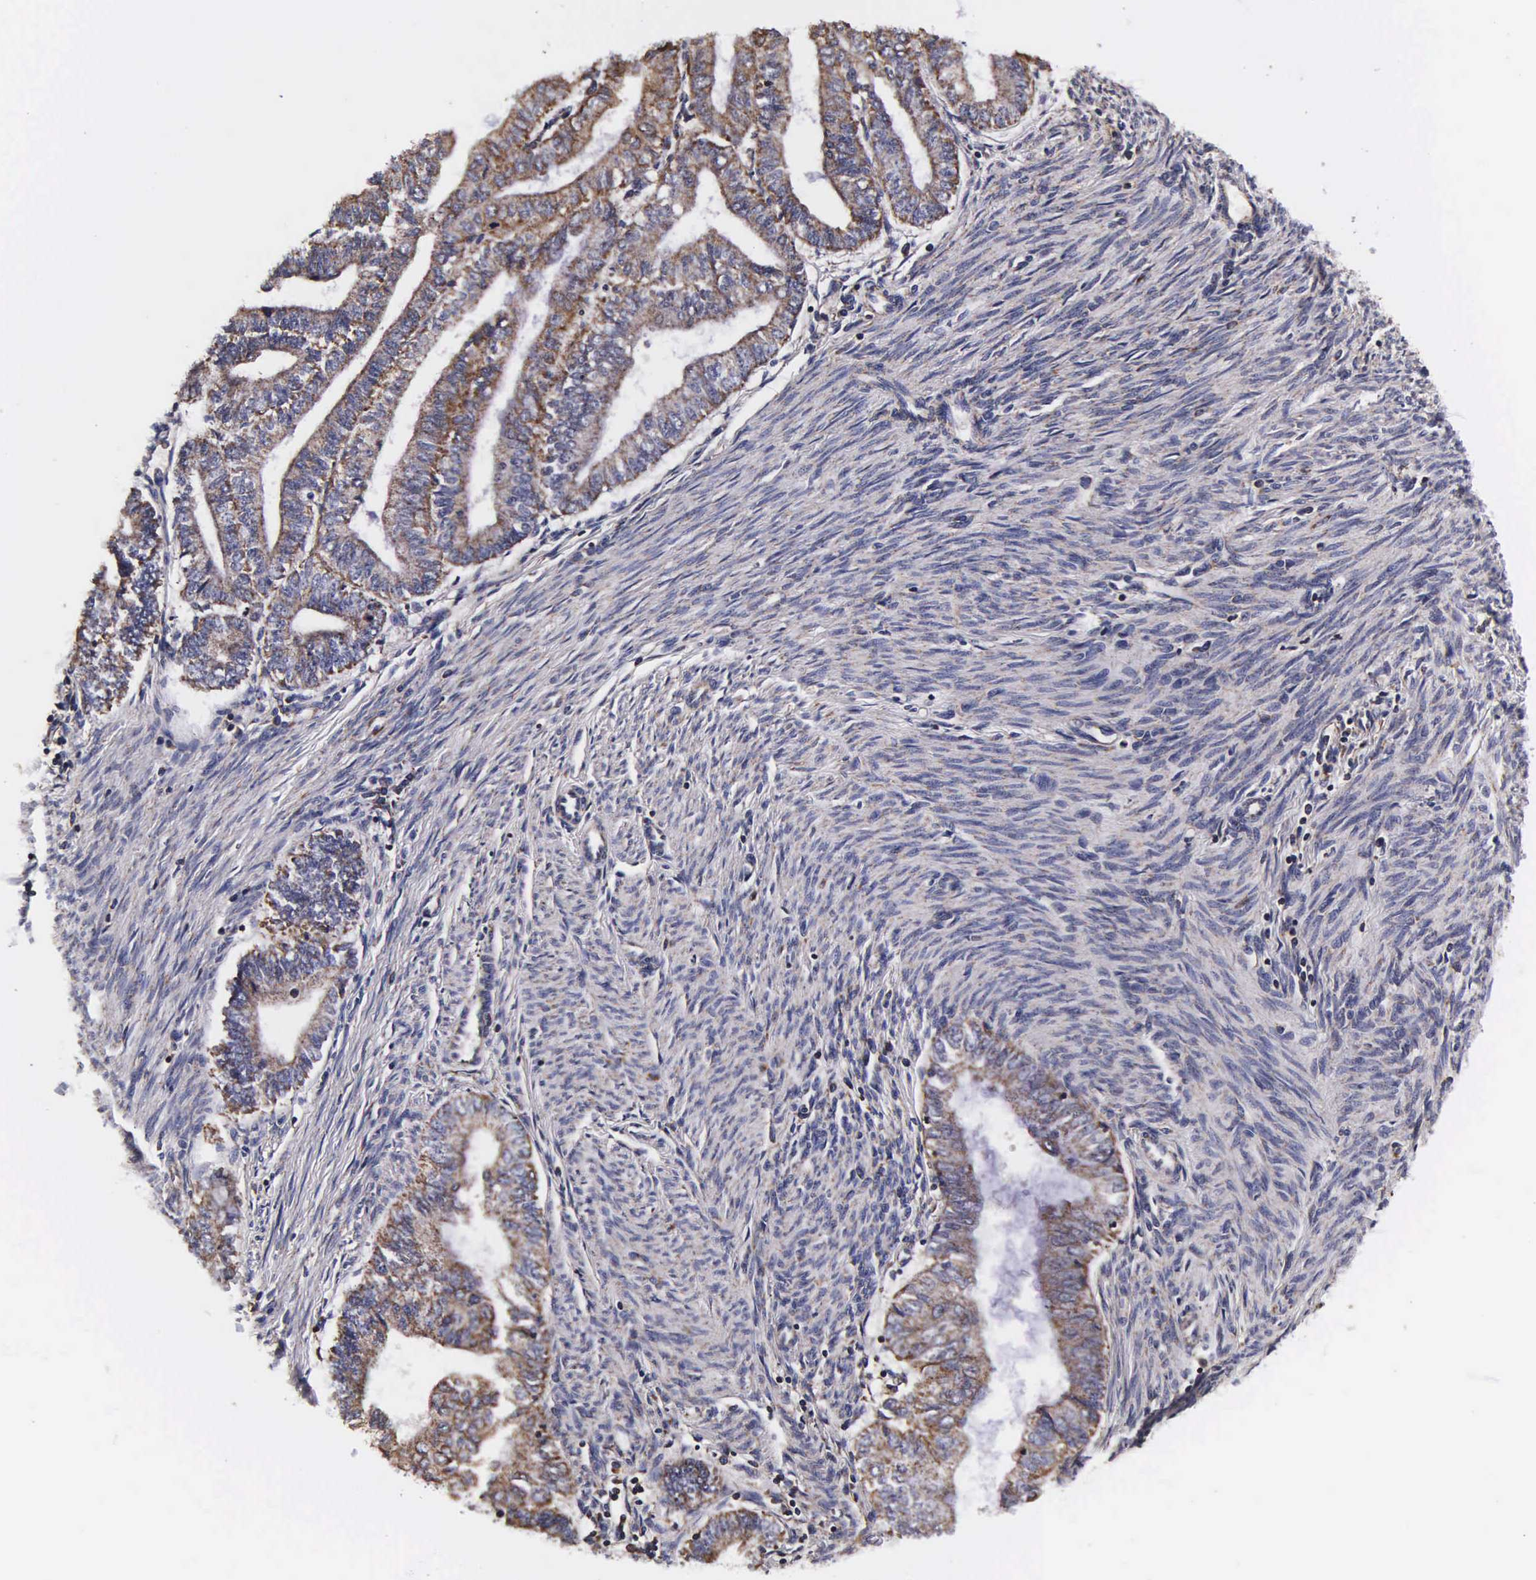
{"staining": {"intensity": "weak", "quantity": ">75%", "location": "cytoplasmic/membranous"}, "tissue": "endometrial cancer", "cell_type": "Tumor cells", "image_type": "cancer", "snomed": [{"axis": "morphology", "description": "Adenocarcinoma, NOS"}, {"axis": "topography", "description": "Endometrium"}], "caption": "Protein expression analysis of human adenocarcinoma (endometrial) reveals weak cytoplasmic/membranous staining in about >75% of tumor cells.", "gene": "PSMA3", "patient": {"sex": "female", "age": 66}}